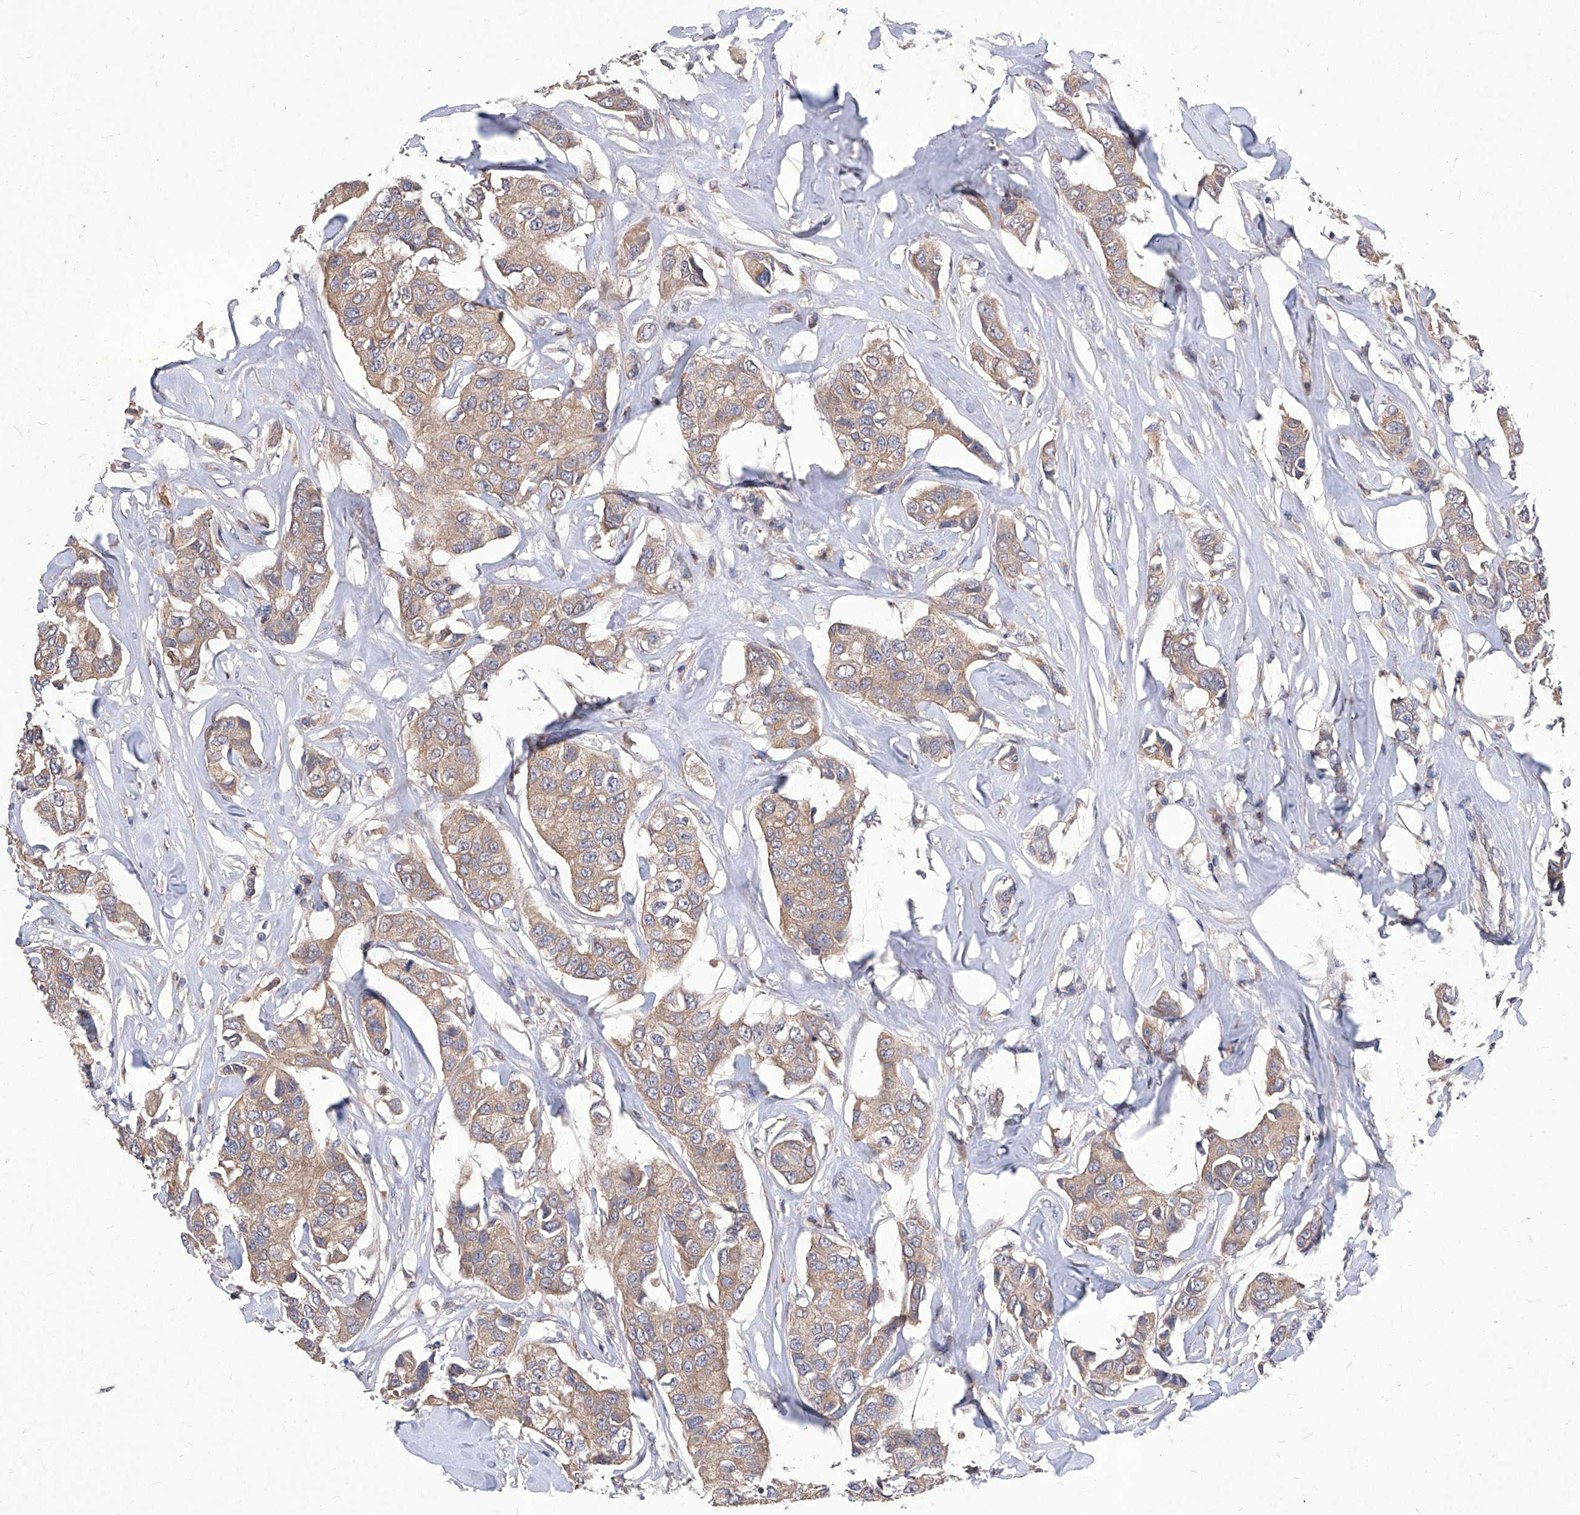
{"staining": {"intensity": "weak", "quantity": ">75%", "location": "cytoplasmic/membranous"}, "tissue": "breast cancer", "cell_type": "Tumor cells", "image_type": "cancer", "snomed": [{"axis": "morphology", "description": "Duct carcinoma"}, {"axis": "topography", "description": "Breast"}], "caption": "IHC (DAB (3,3'-diaminobenzidine)) staining of human breast cancer shows weak cytoplasmic/membranous protein positivity in approximately >75% of tumor cells.", "gene": "SYNGR1", "patient": {"sex": "female", "age": 80}}